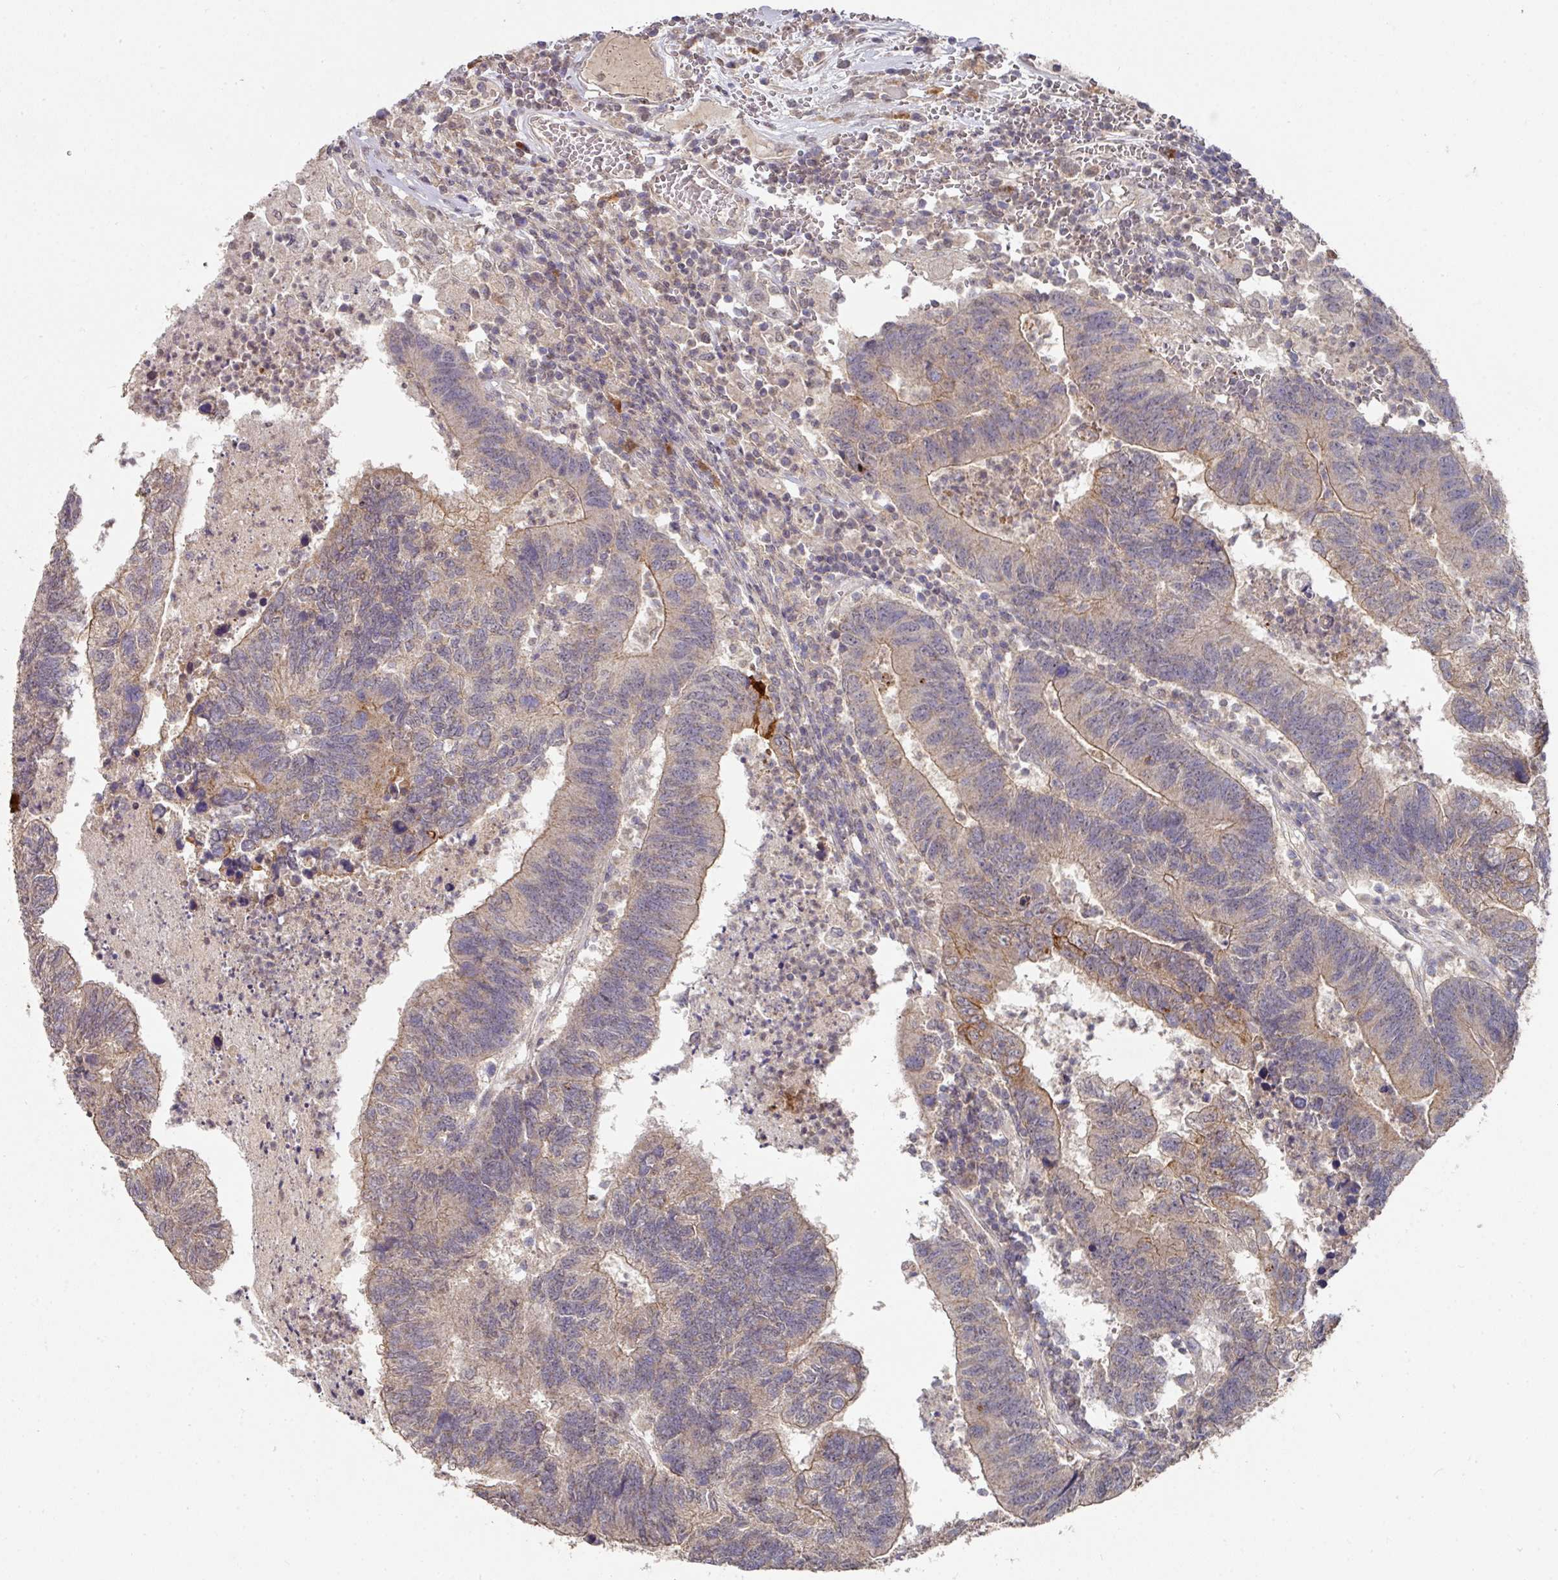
{"staining": {"intensity": "moderate", "quantity": "<25%", "location": "cytoplasmic/membranous"}, "tissue": "colorectal cancer", "cell_type": "Tumor cells", "image_type": "cancer", "snomed": [{"axis": "morphology", "description": "Adenocarcinoma, NOS"}, {"axis": "topography", "description": "Colon"}], "caption": "The image displays staining of colorectal cancer, revealing moderate cytoplasmic/membranous protein staining (brown color) within tumor cells.", "gene": "EXTL3", "patient": {"sex": "female", "age": 48}}